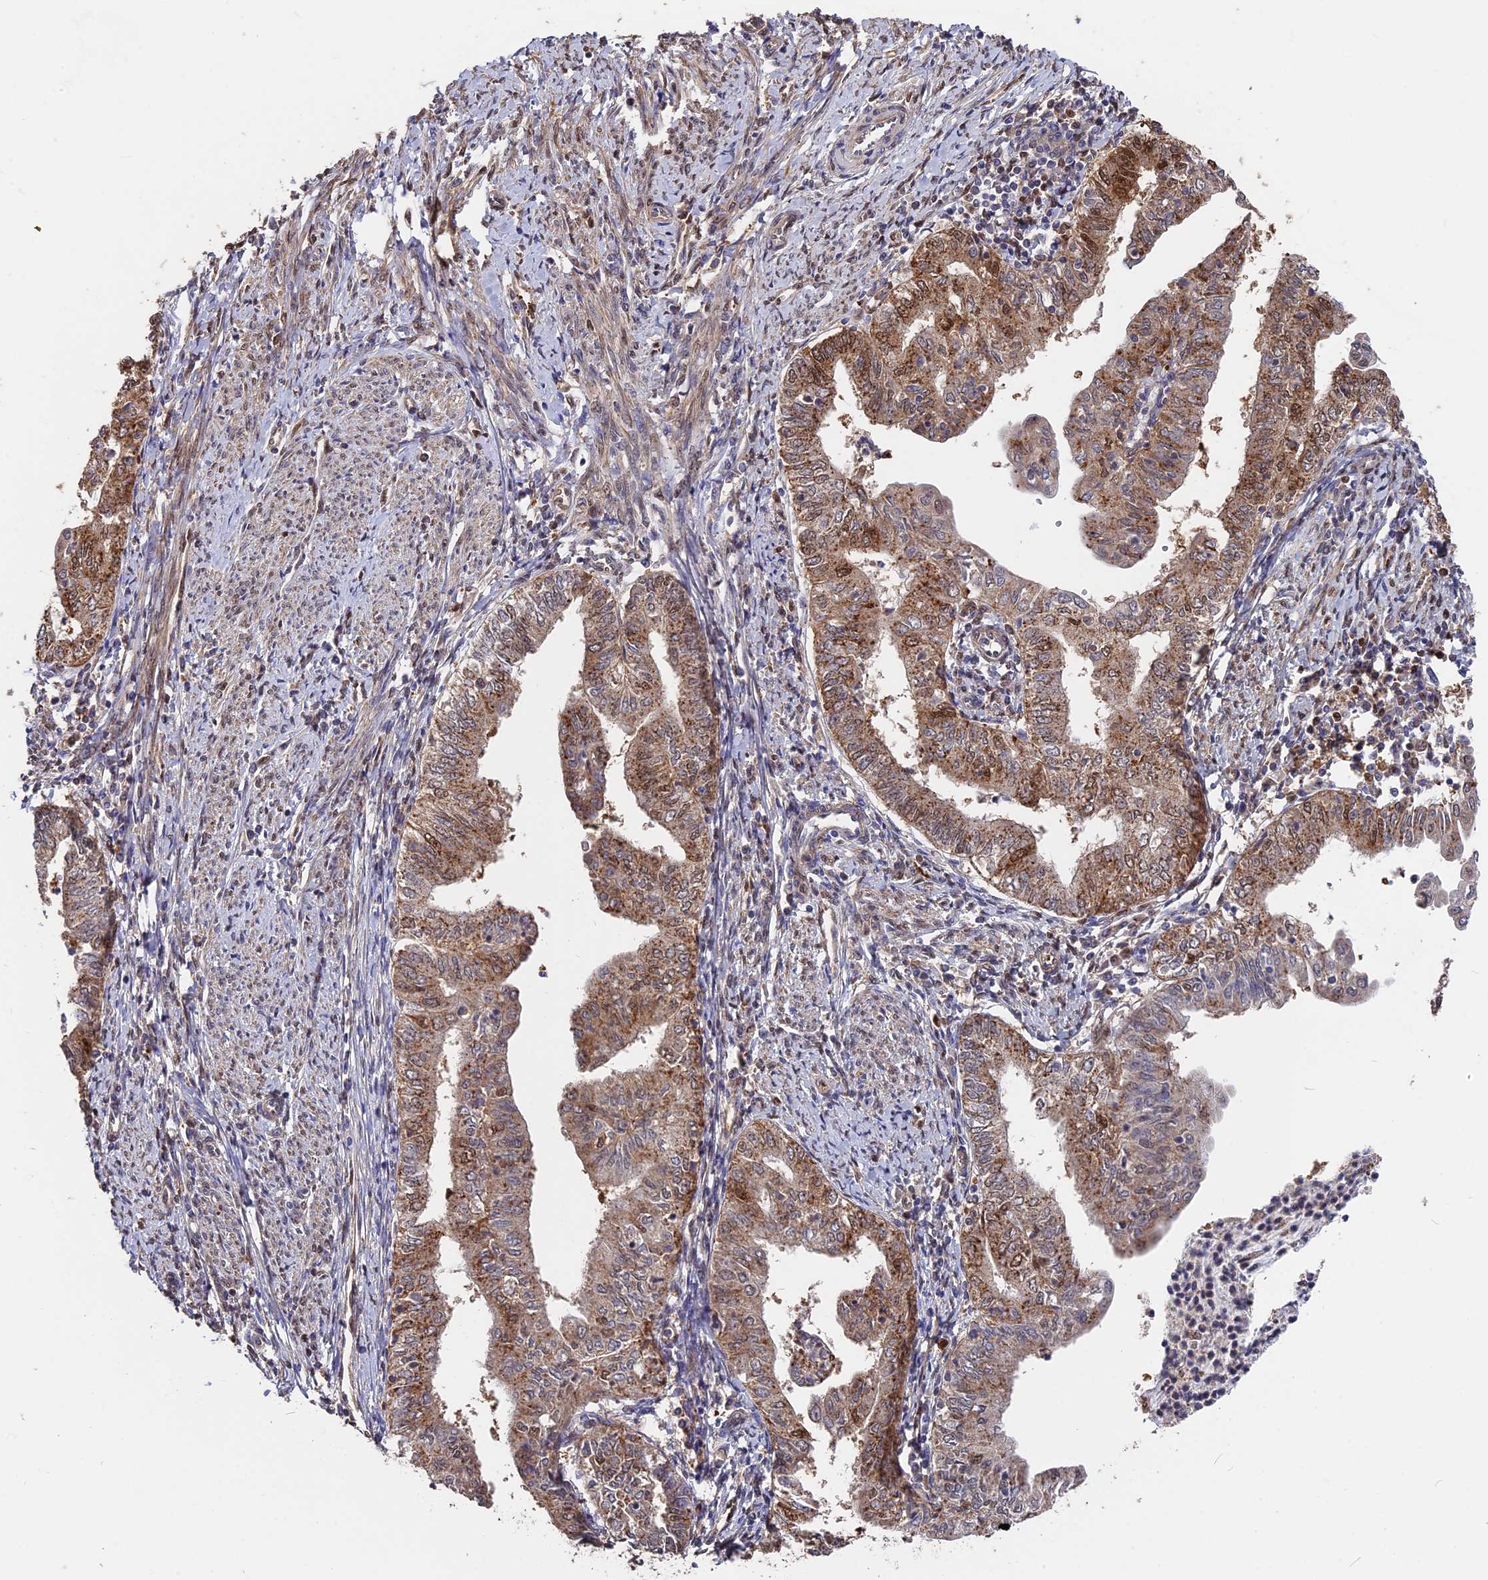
{"staining": {"intensity": "moderate", "quantity": ">75%", "location": "cytoplasmic/membranous"}, "tissue": "endometrial cancer", "cell_type": "Tumor cells", "image_type": "cancer", "snomed": [{"axis": "morphology", "description": "Adenocarcinoma, NOS"}, {"axis": "topography", "description": "Endometrium"}], "caption": "A brown stain labels moderate cytoplasmic/membranous positivity of a protein in endometrial cancer tumor cells.", "gene": "ADRM1", "patient": {"sex": "female", "age": 66}}